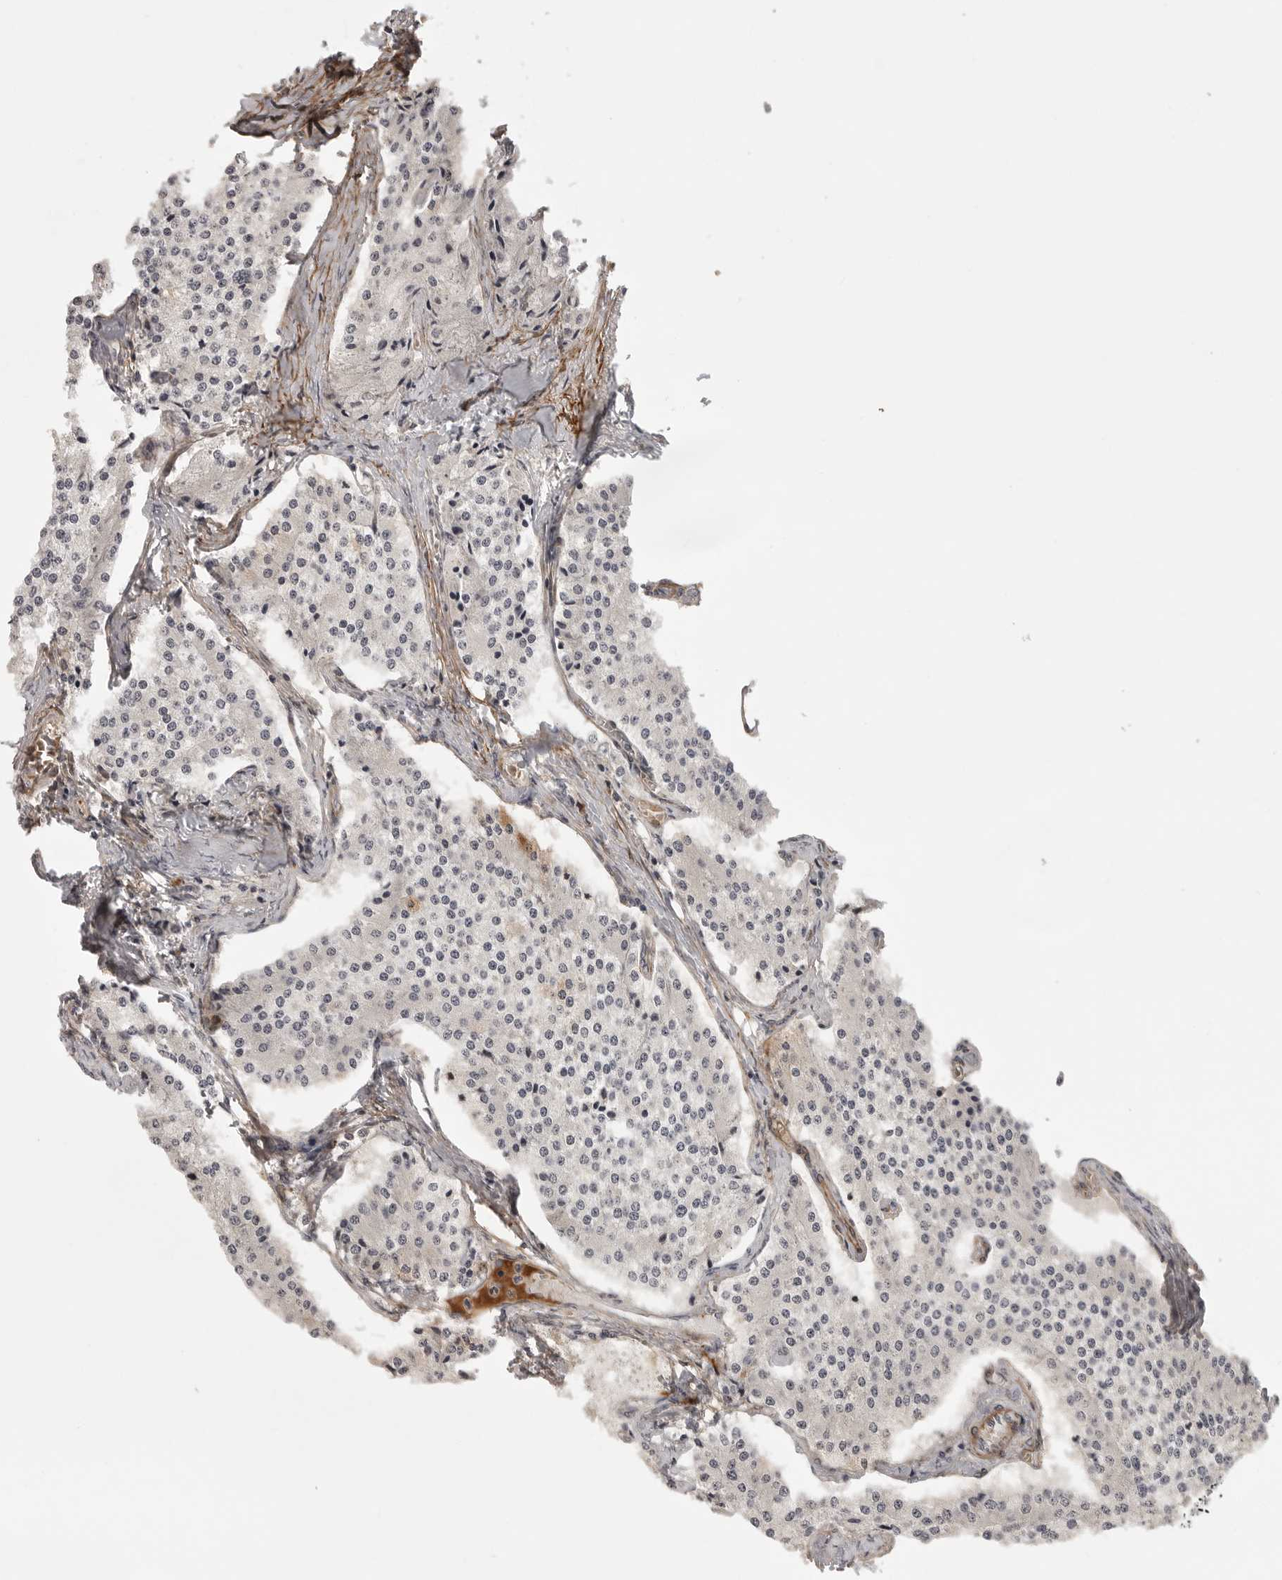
{"staining": {"intensity": "negative", "quantity": "none", "location": "none"}, "tissue": "carcinoid", "cell_type": "Tumor cells", "image_type": "cancer", "snomed": [{"axis": "morphology", "description": "Carcinoid, malignant, NOS"}, {"axis": "topography", "description": "Colon"}], "caption": "A high-resolution image shows immunohistochemistry staining of carcinoid, which displays no significant staining in tumor cells.", "gene": "TUT4", "patient": {"sex": "female", "age": 52}}